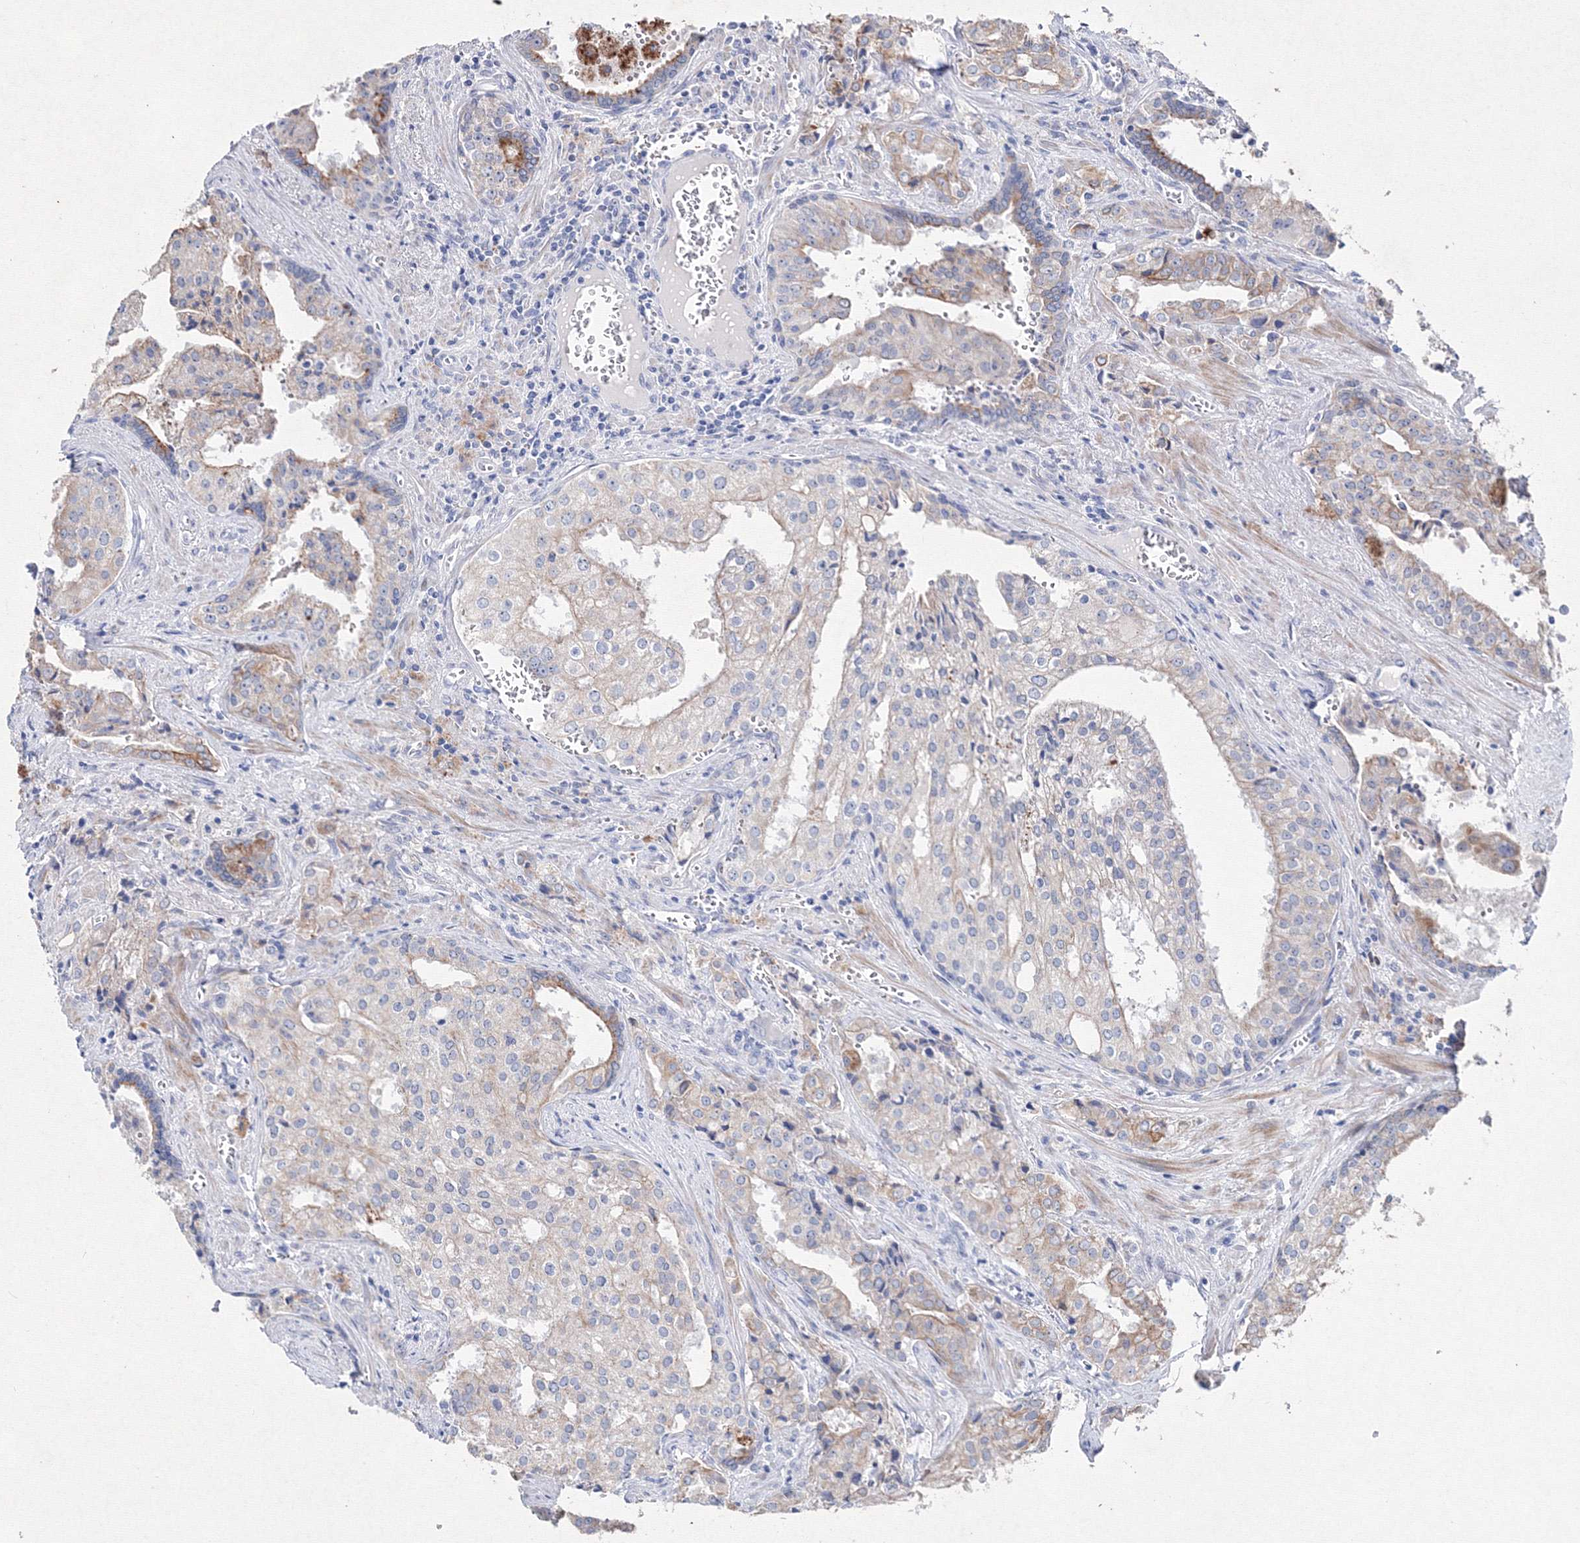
{"staining": {"intensity": "moderate", "quantity": "<25%", "location": "cytoplasmic/membranous"}, "tissue": "prostate cancer", "cell_type": "Tumor cells", "image_type": "cancer", "snomed": [{"axis": "morphology", "description": "Adenocarcinoma, High grade"}, {"axis": "topography", "description": "Prostate"}], "caption": "Immunohistochemical staining of human high-grade adenocarcinoma (prostate) shows low levels of moderate cytoplasmic/membranous staining in approximately <25% of tumor cells.", "gene": "SMIM29", "patient": {"sex": "male", "age": 68}}